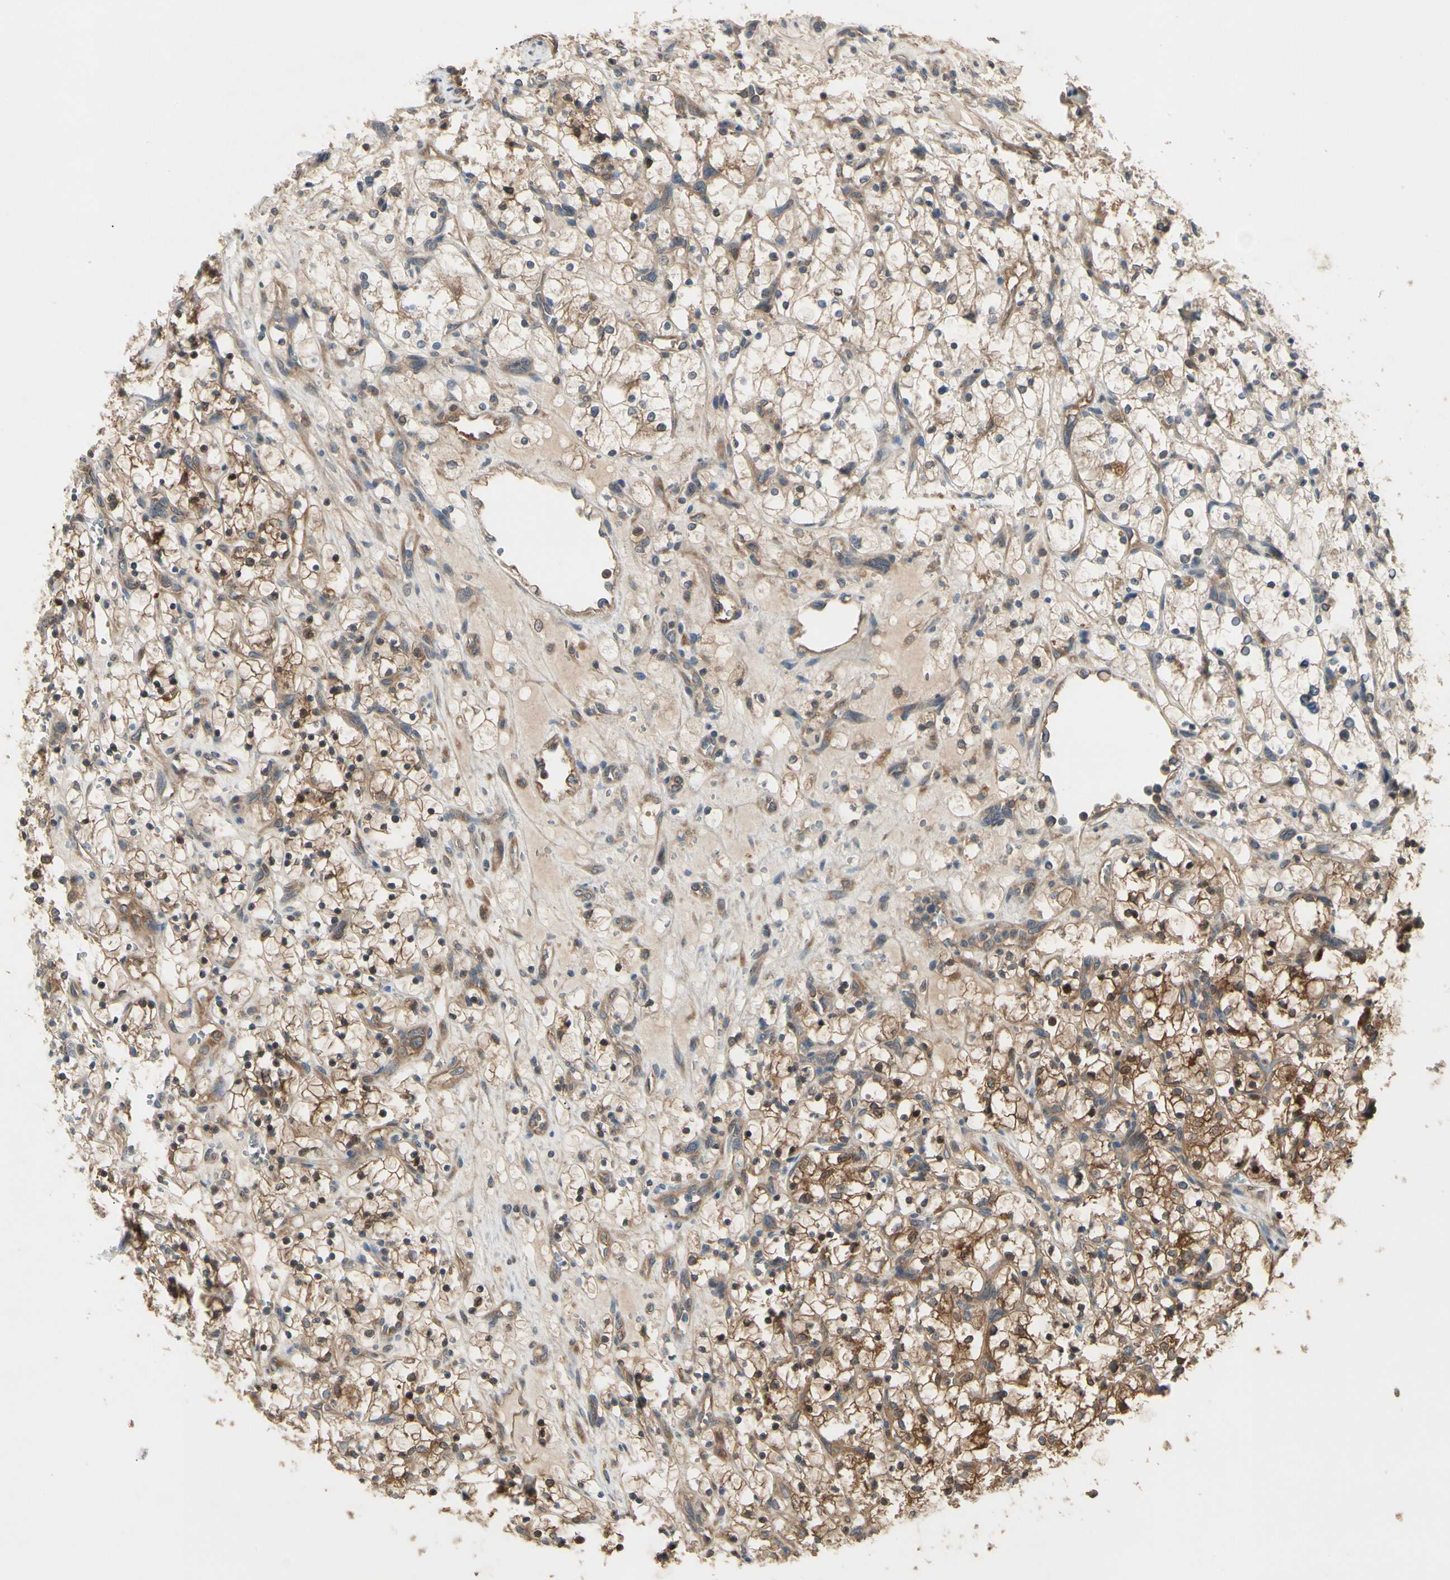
{"staining": {"intensity": "strong", "quantity": ">75%", "location": "cytoplasmic/membranous"}, "tissue": "renal cancer", "cell_type": "Tumor cells", "image_type": "cancer", "snomed": [{"axis": "morphology", "description": "Adenocarcinoma, NOS"}, {"axis": "topography", "description": "Kidney"}], "caption": "IHC (DAB (3,3'-diaminobenzidine)) staining of renal adenocarcinoma demonstrates strong cytoplasmic/membranous protein staining in about >75% of tumor cells.", "gene": "NME1-NME2", "patient": {"sex": "female", "age": 69}}